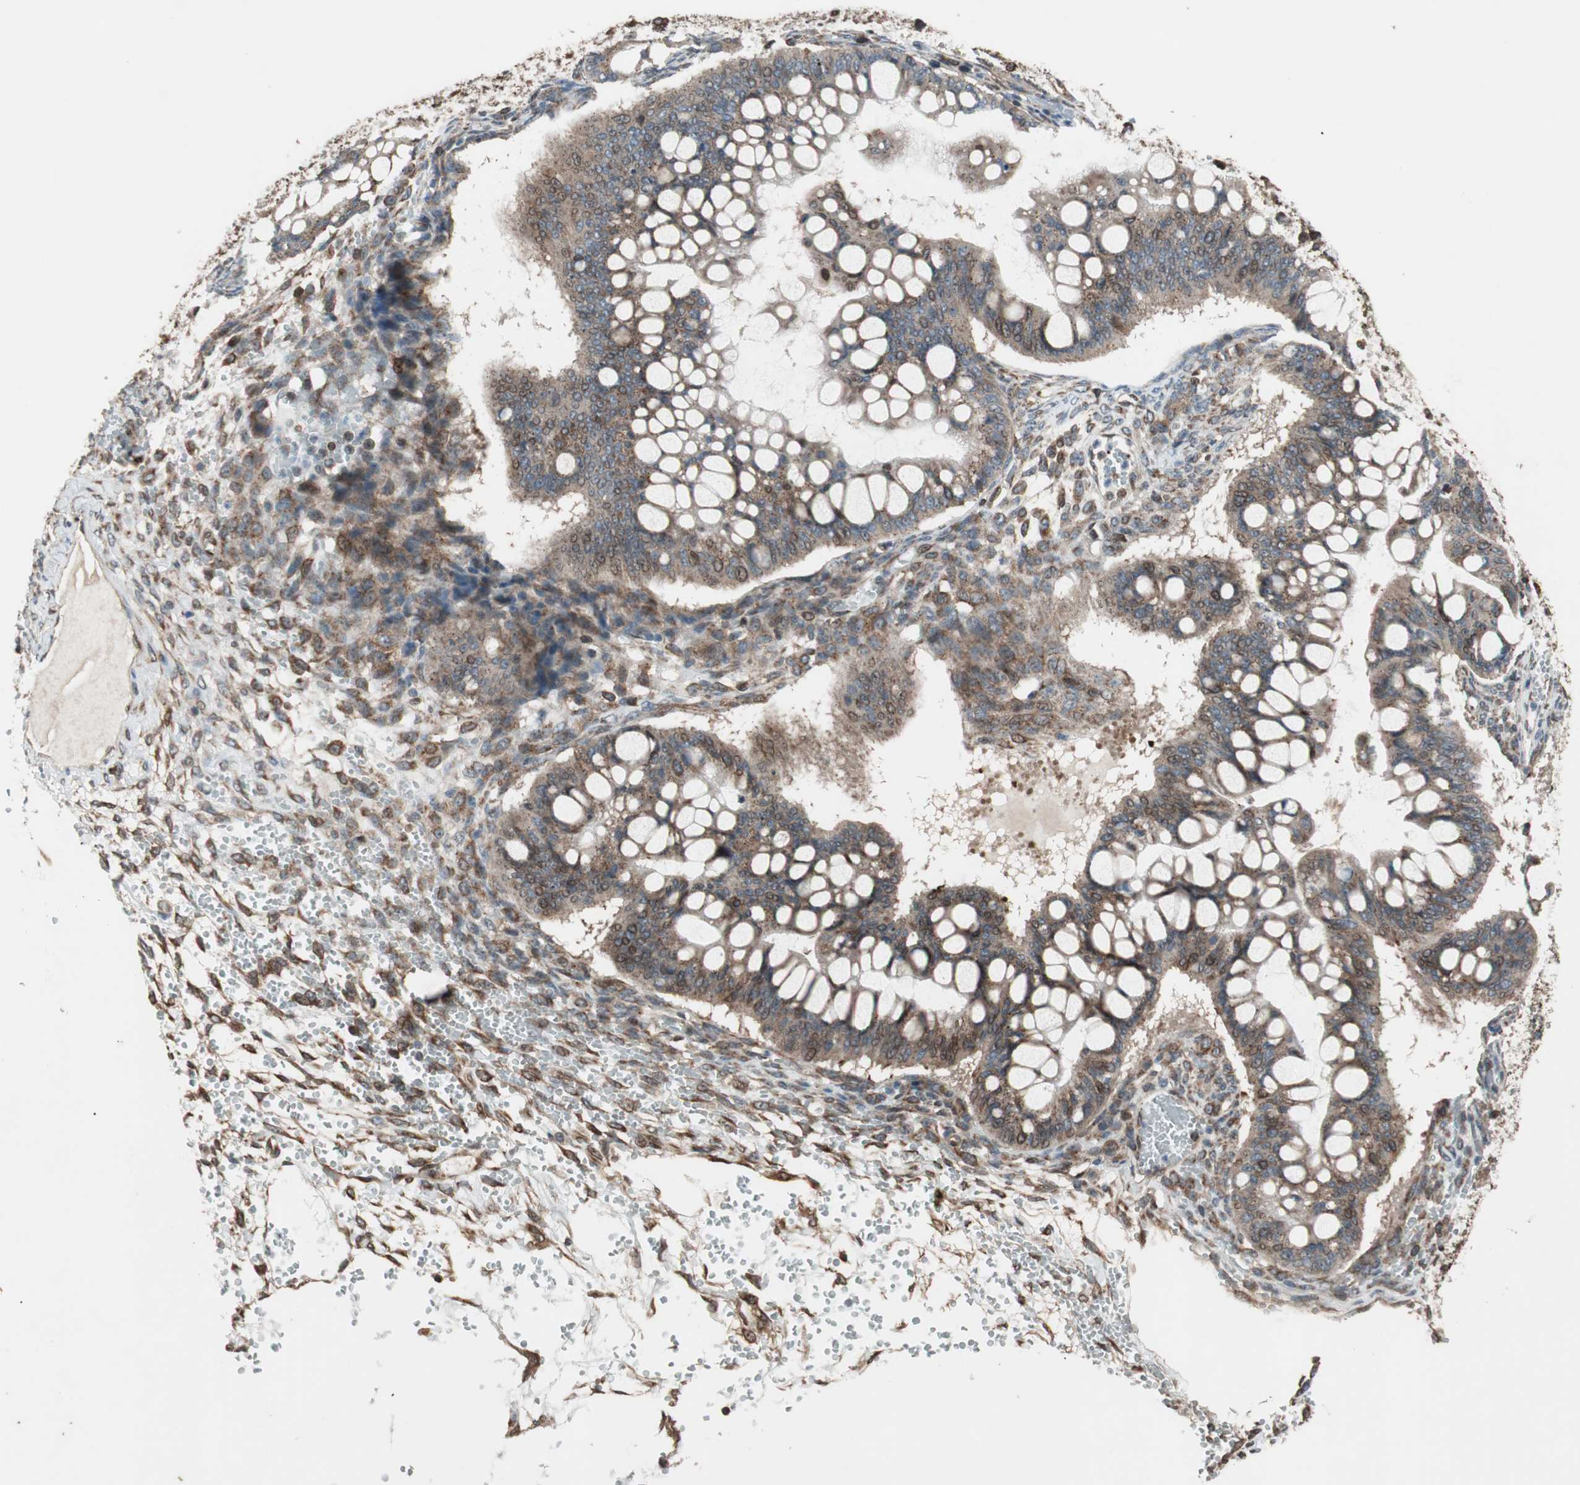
{"staining": {"intensity": "moderate", "quantity": ">75%", "location": "cytoplasmic/membranous,nuclear"}, "tissue": "ovarian cancer", "cell_type": "Tumor cells", "image_type": "cancer", "snomed": [{"axis": "morphology", "description": "Cystadenocarcinoma, mucinous, NOS"}, {"axis": "topography", "description": "Ovary"}], "caption": "Brown immunohistochemical staining in mucinous cystadenocarcinoma (ovarian) reveals moderate cytoplasmic/membranous and nuclear positivity in about >75% of tumor cells.", "gene": "NUP62", "patient": {"sex": "female", "age": 73}}